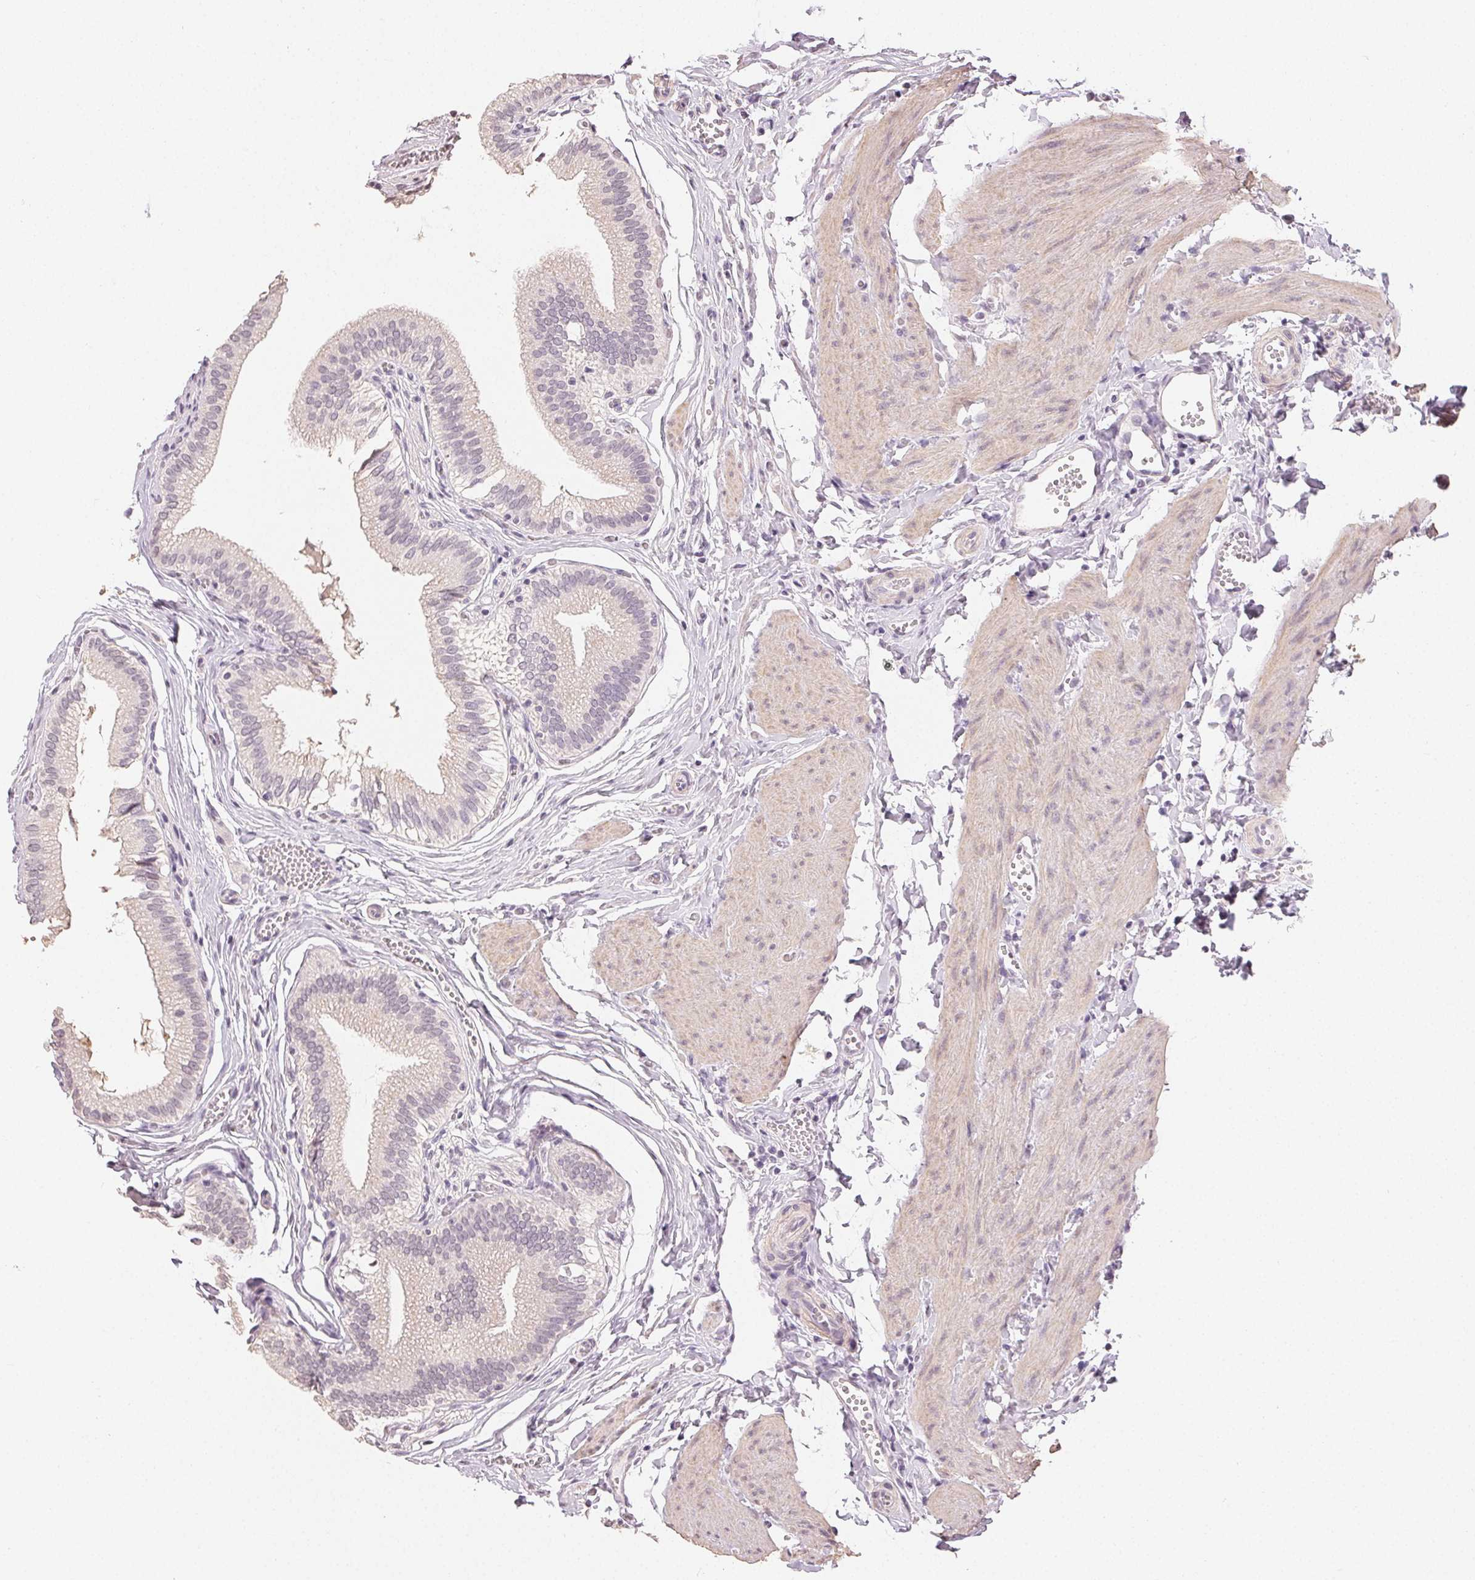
{"staining": {"intensity": "negative", "quantity": "none", "location": "none"}, "tissue": "gallbladder", "cell_type": "Glandular cells", "image_type": "normal", "snomed": [{"axis": "morphology", "description": "Normal tissue, NOS"}, {"axis": "topography", "description": "Gallbladder"}, {"axis": "topography", "description": "Peripheral nerve tissue"}], "caption": "An immunohistochemistry histopathology image of unremarkable gallbladder is shown. There is no staining in glandular cells of gallbladder.", "gene": "TMEM174", "patient": {"sex": "male", "age": 17}}